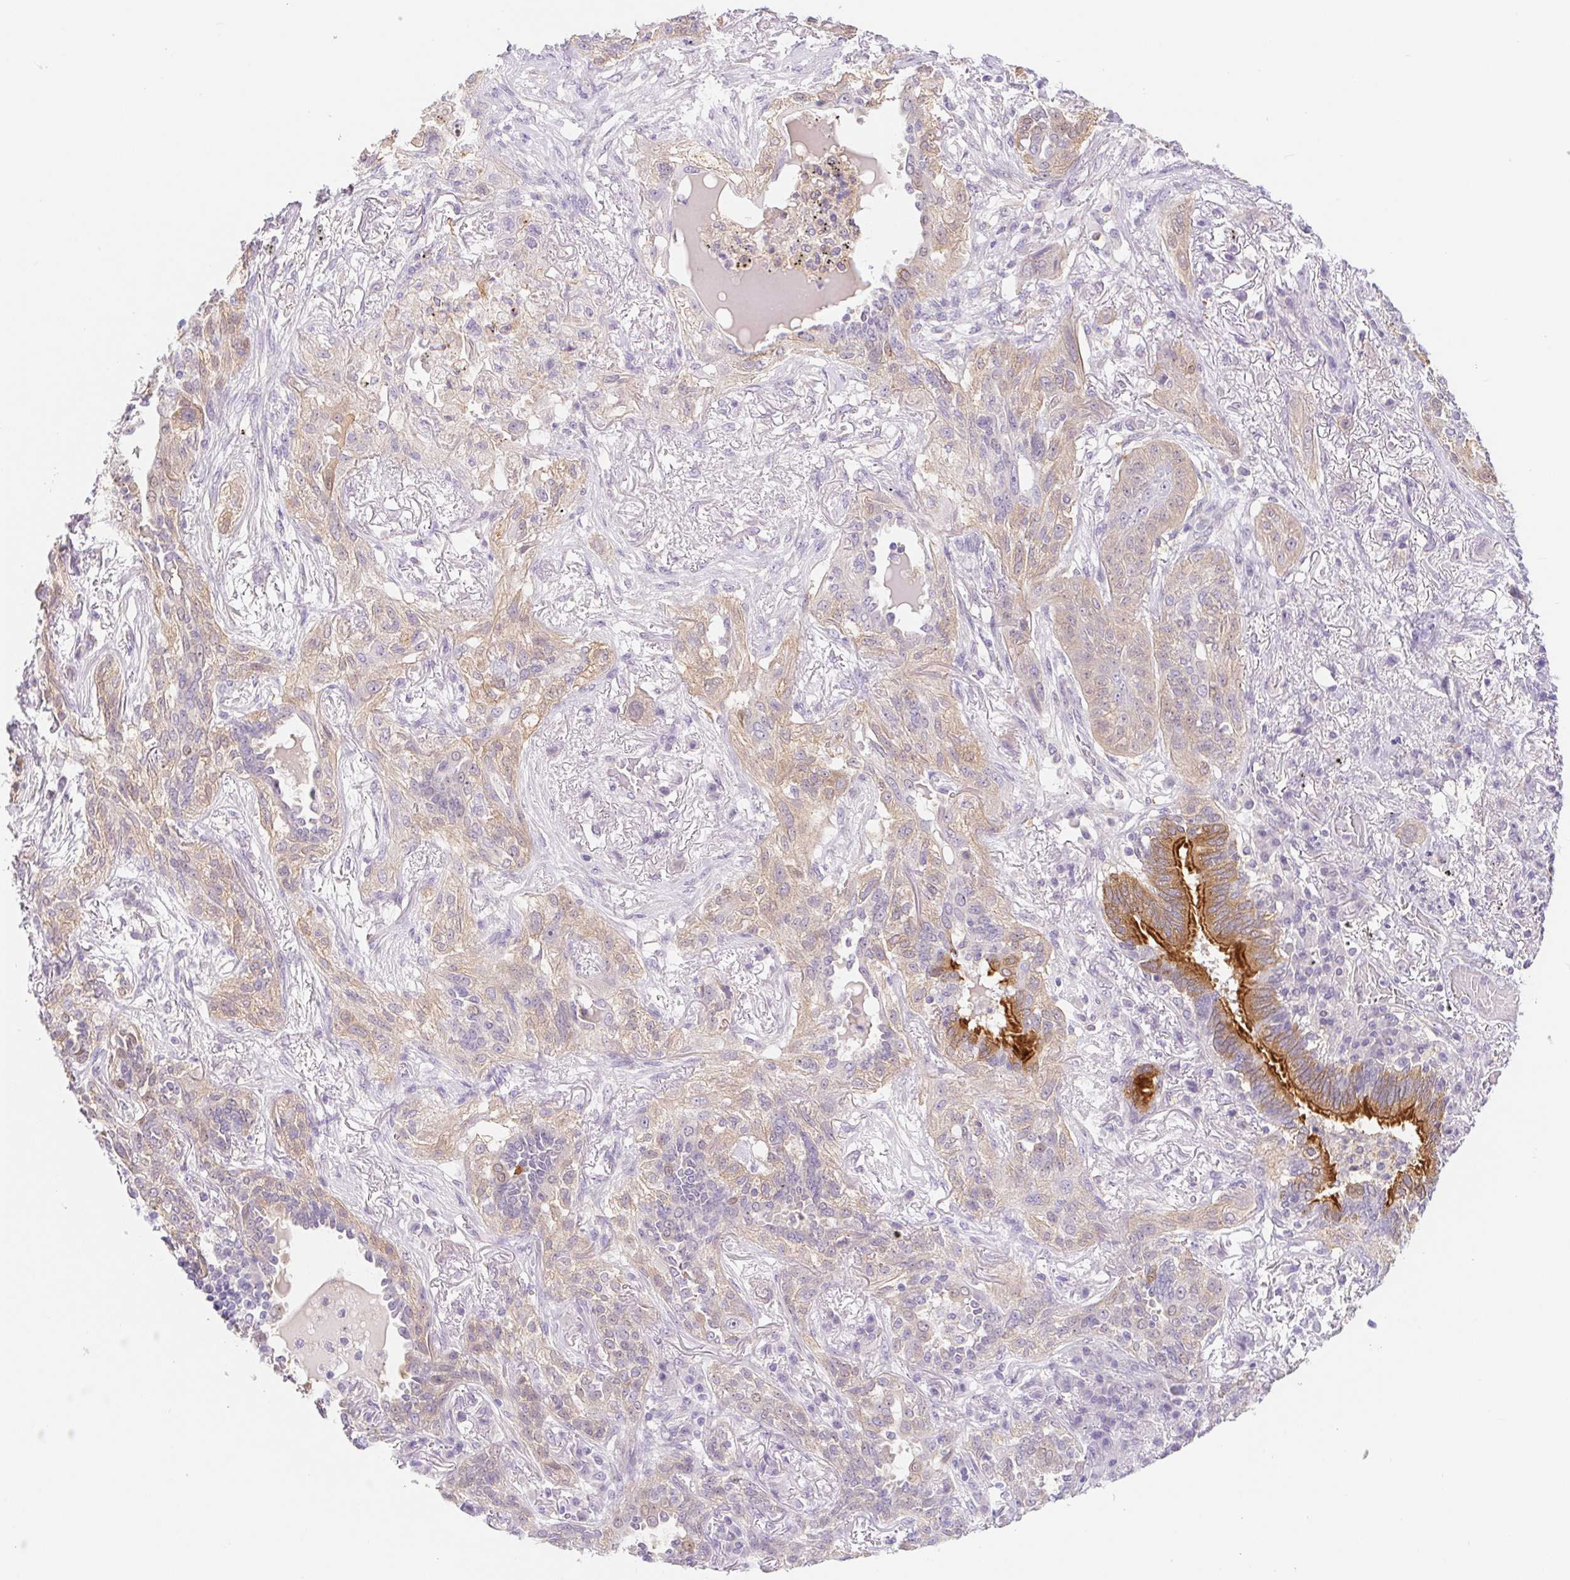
{"staining": {"intensity": "weak", "quantity": "25%-75%", "location": "cytoplasmic/membranous"}, "tissue": "lung cancer", "cell_type": "Tumor cells", "image_type": "cancer", "snomed": [{"axis": "morphology", "description": "Squamous cell carcinoma, NOS"}, {"axis": "topography", "description": "Lung"}], "caption": "Lung cancer (squamous cell carcinoma) stained for a protein (brown) shows weak cytoplasmic/membranous positive expression in approximately 25%-75% of tumor cells.", "gene": "DYNC2LI1", "patient": {"sex": "female", "age": 70}}